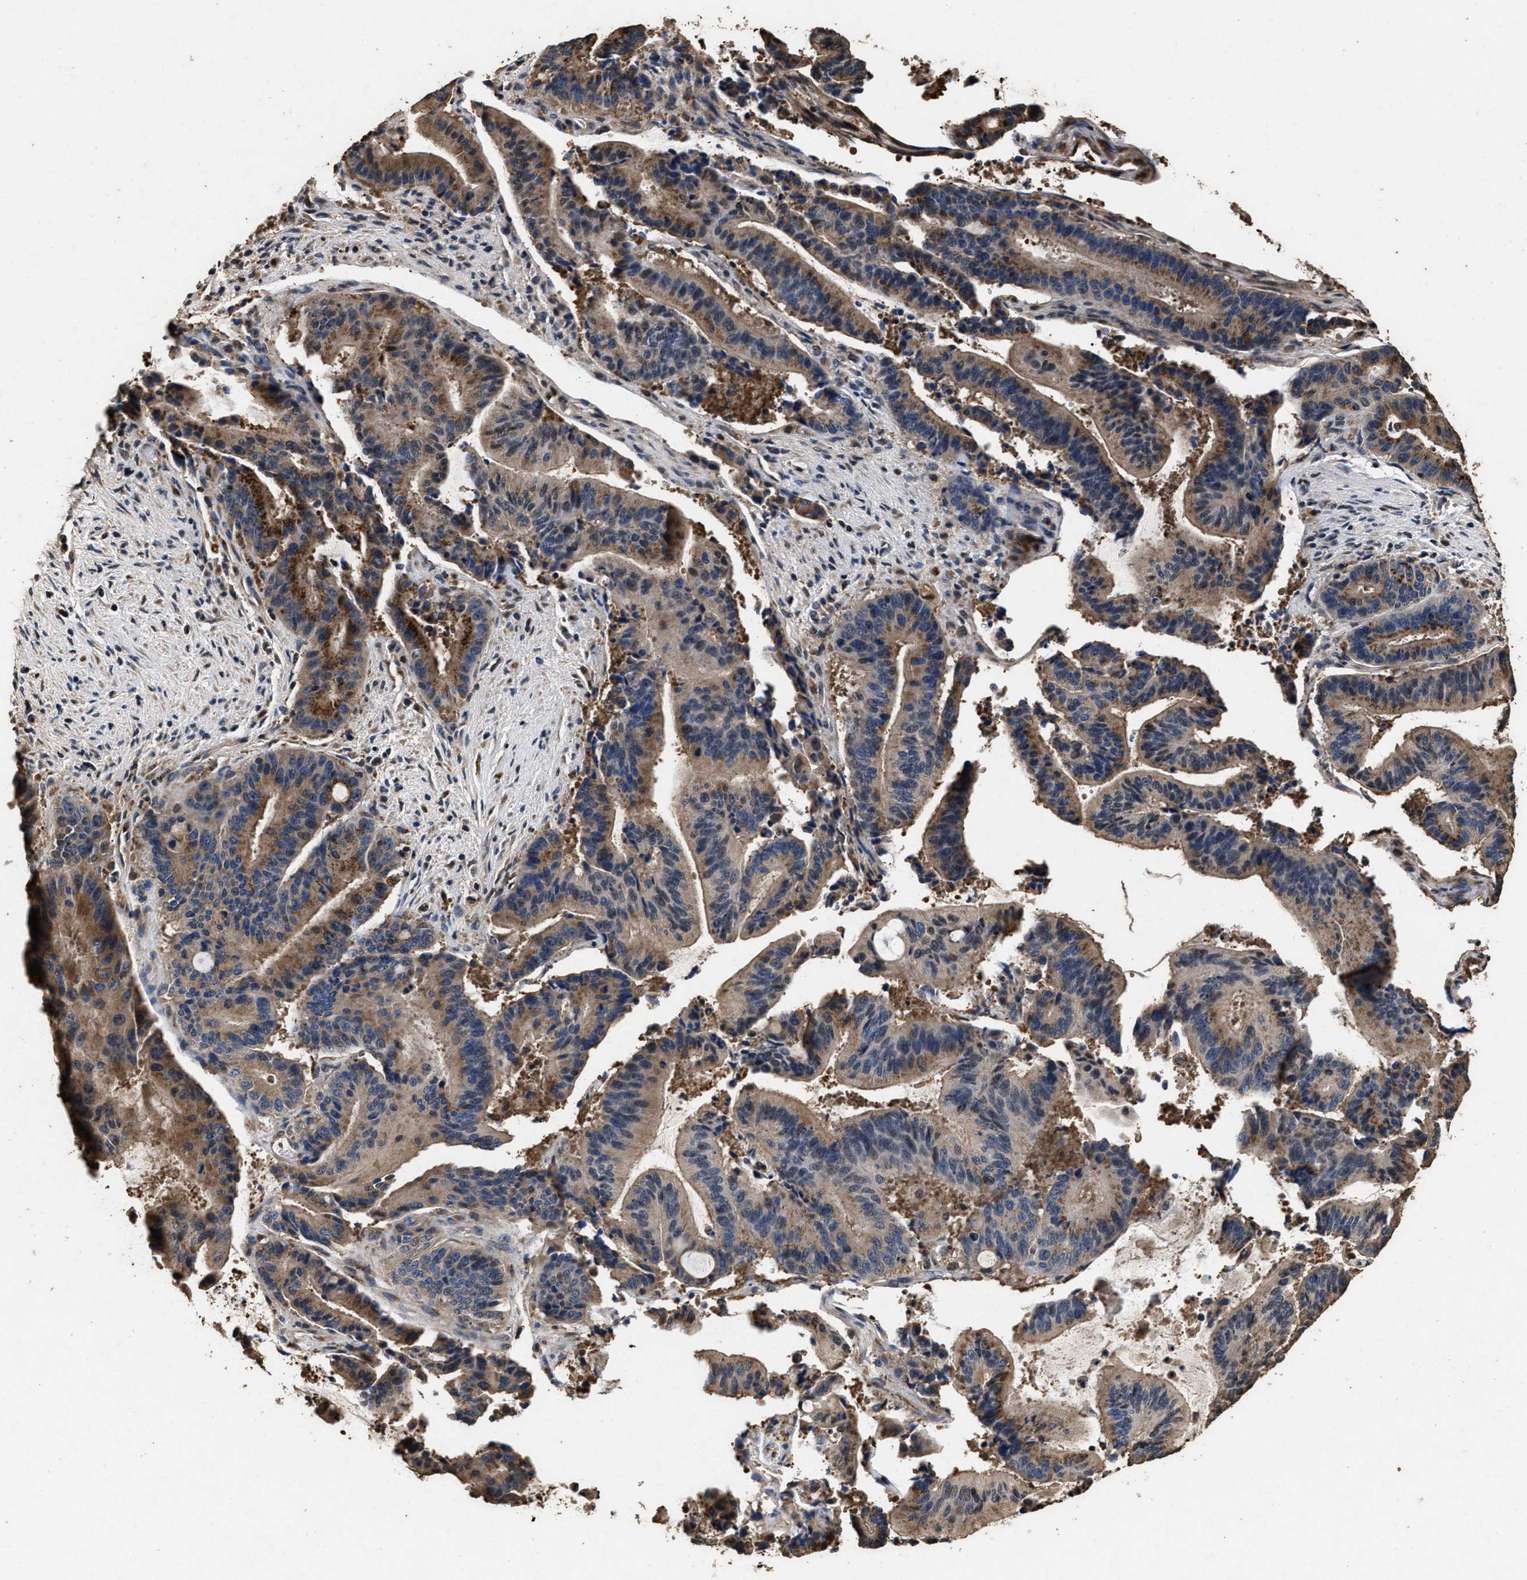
{"staining": {"intensity": "moderate", "quantity": ">75%", "location": "cytoplasmic/membranous"}, "tissue": "liver cancer", "cell_type": "Tumor cells", "image_type": "cancer", "snomed": [{"axis": "morphology", "description": "Normal tissue, NOS"}, {"axis": "morphology", "description": "Cholangiocarcinoma"}, {"axis": "topography", "description": "Liver"}, {"axis": "topography", "description": "Peripheral nerve tissue"}], "caption": "Immunohistochemistry histopathology image of human cholangiocarcinoma (liver) stained for a protein (brown), which demonstrates medium levels of moderate cytoplasmic/membranous positivity in about >75% of tumor cells.", "gene": "TPST2", "patient": {"sex": "female", "age": 73}}